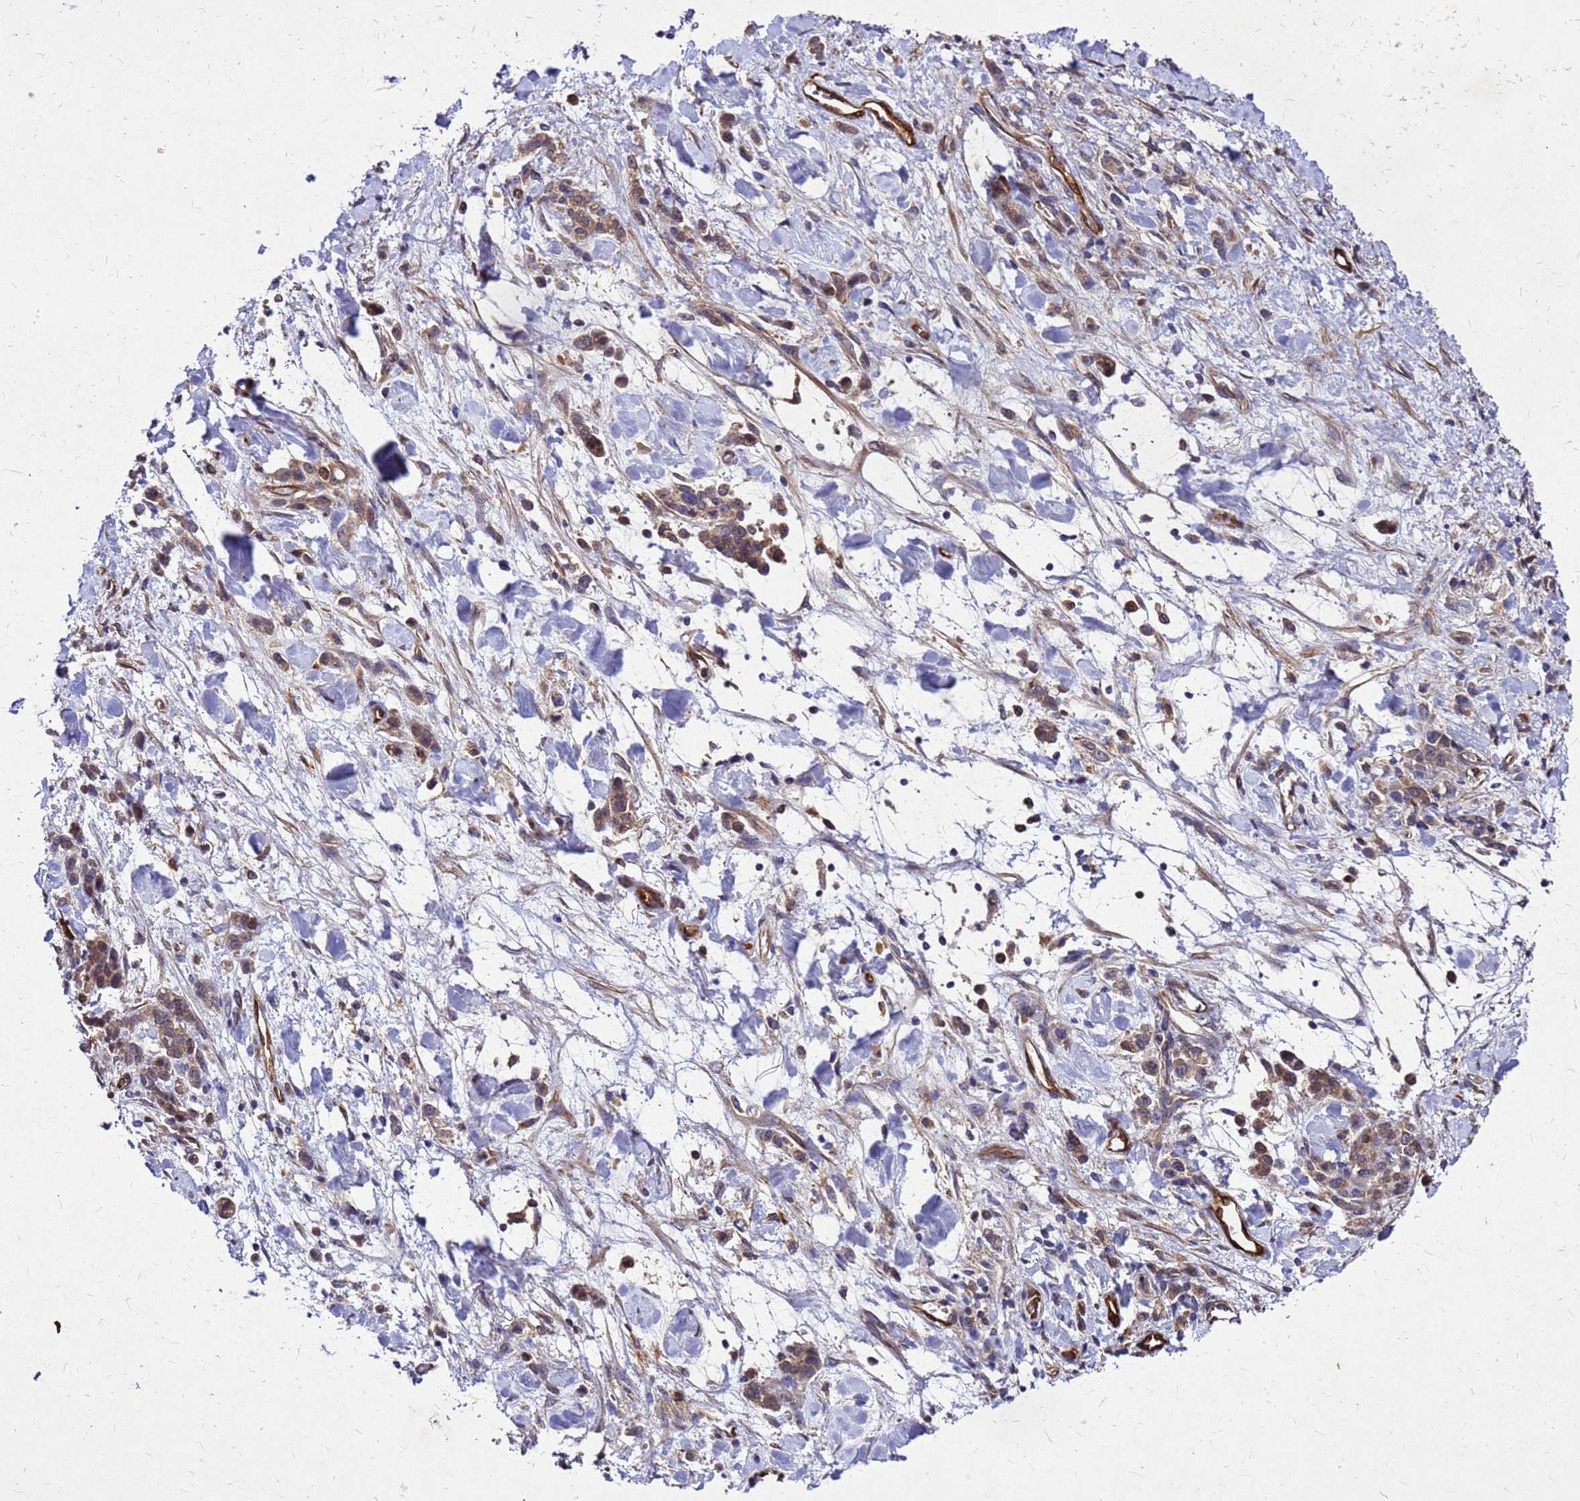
{"staining": {"intensity": "moderate", "quantity": ">75%", "location": "cytoplasmic/membranous"}, "tissue": "stomach cancer", "cell_type": "Tumor cells", "image_type": "cancer", "snomed": [{"axis": "morphology", "description": "Normal tissue, NOS"}, {"axis": "morphology", "description": "Adenocarcinoma, NOS"}, {"axis": "topography", "description": "Stomach"}], "caption": "This micrograph exhibits stomach cancer stained with immunohistochemistry (IHC) to label a protein in brown. The cytoplasmic/membranous of tumor cells show moderate positivity for the protein. Nuclei are counter-stained blue.", "gene": "DUSP23", "patient": {"sex": "male", "age": 82}}